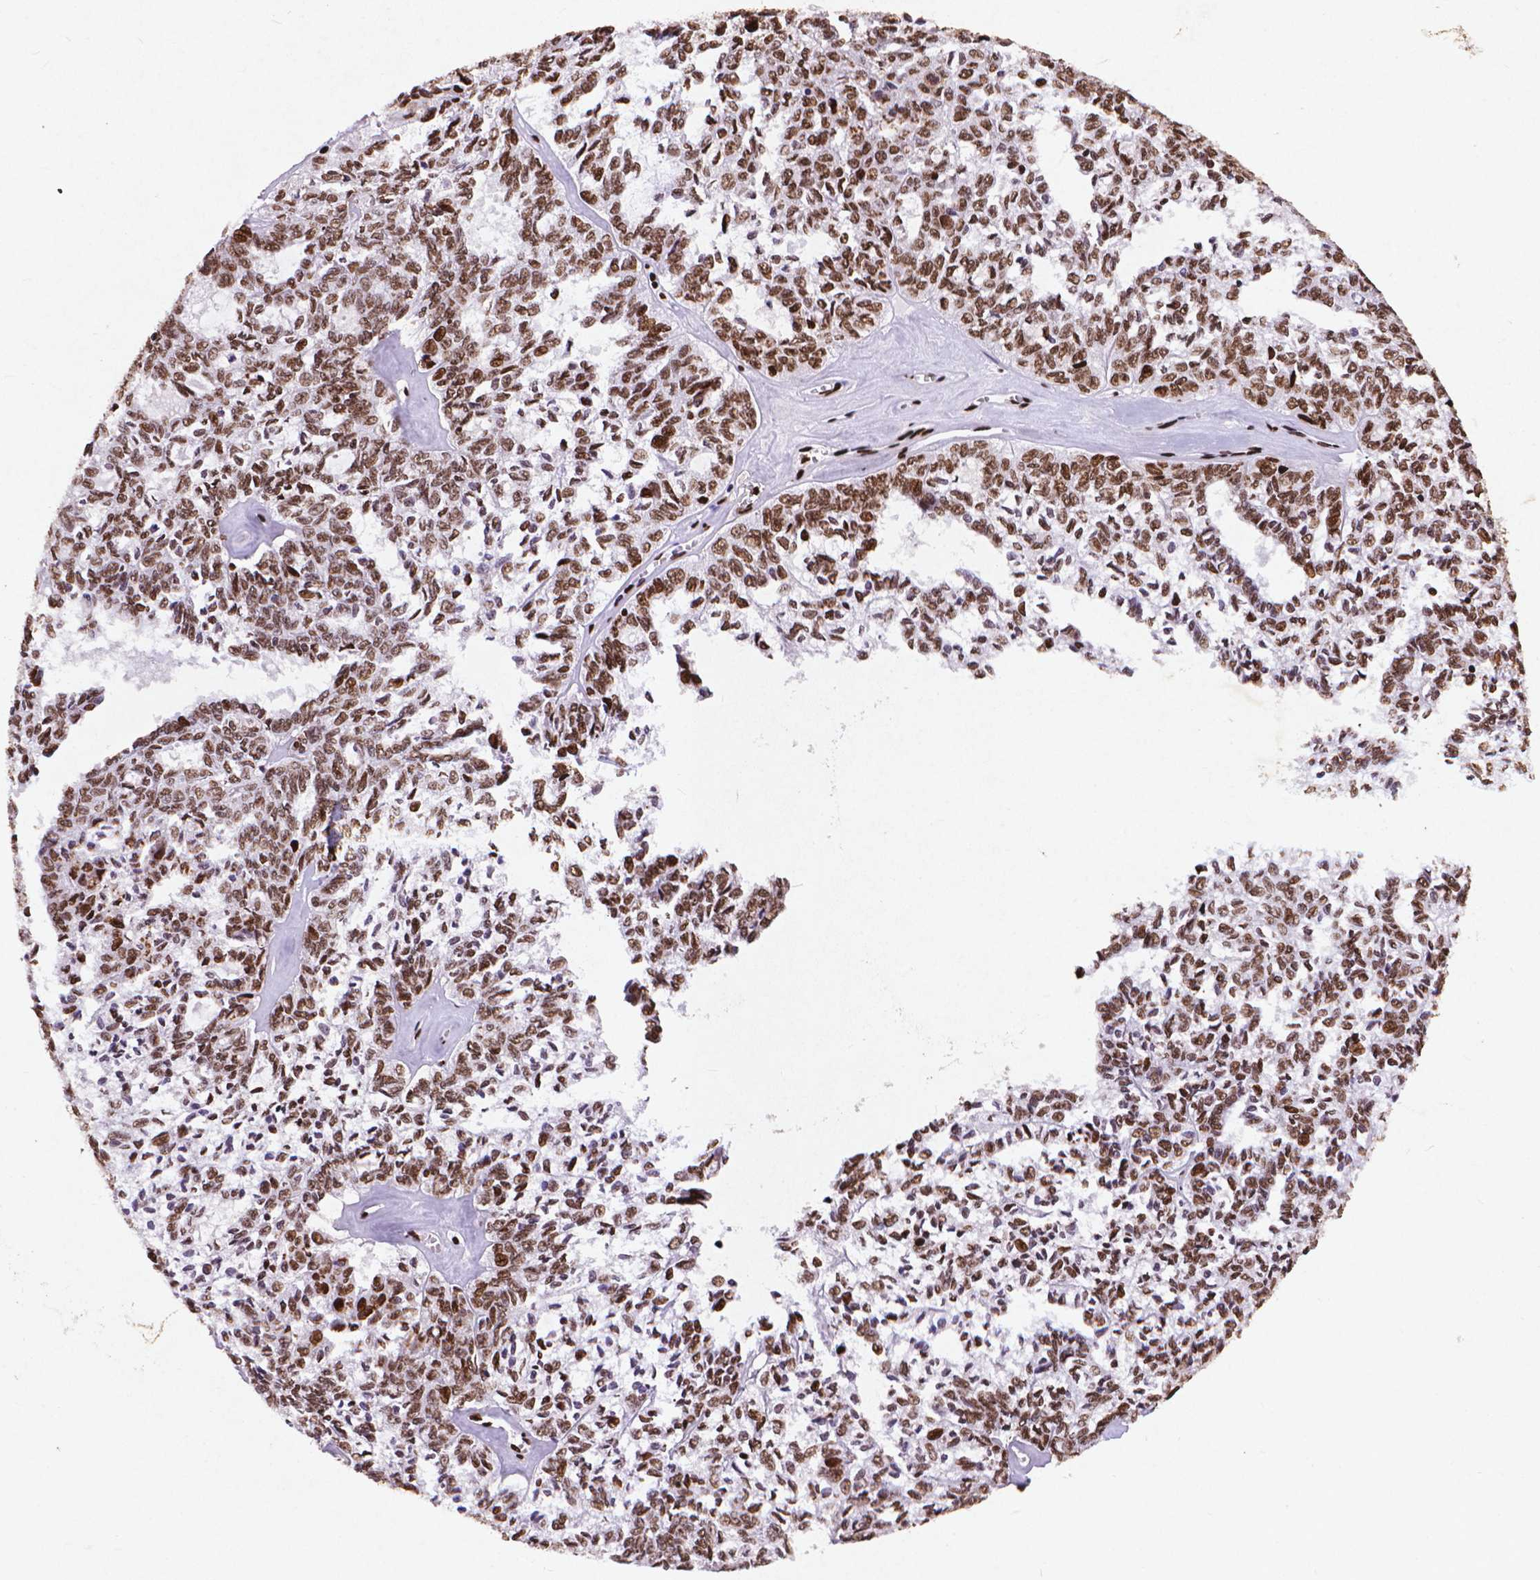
{"staining": {"intensity": "moderate", "quantity": ">75%", "location": "nuclear"}, "tissue": "ovarian cancer", "cell_type": "Tumor cells", "image_type": "cancer", "snomed": [{"axis": "morphology", "description": "Cystadenocarcinoma, serous, NOS"}, {"axis": "topography", "description": "Ovary"}], "caption": "Immunohistochemical staining of ovarian cancer demonstrates medium levels of moderate nuclear protein positivity in about >75% of tumor cells.", "gene": "CITED2", "patient": {"sex": "female", "age": 71}}